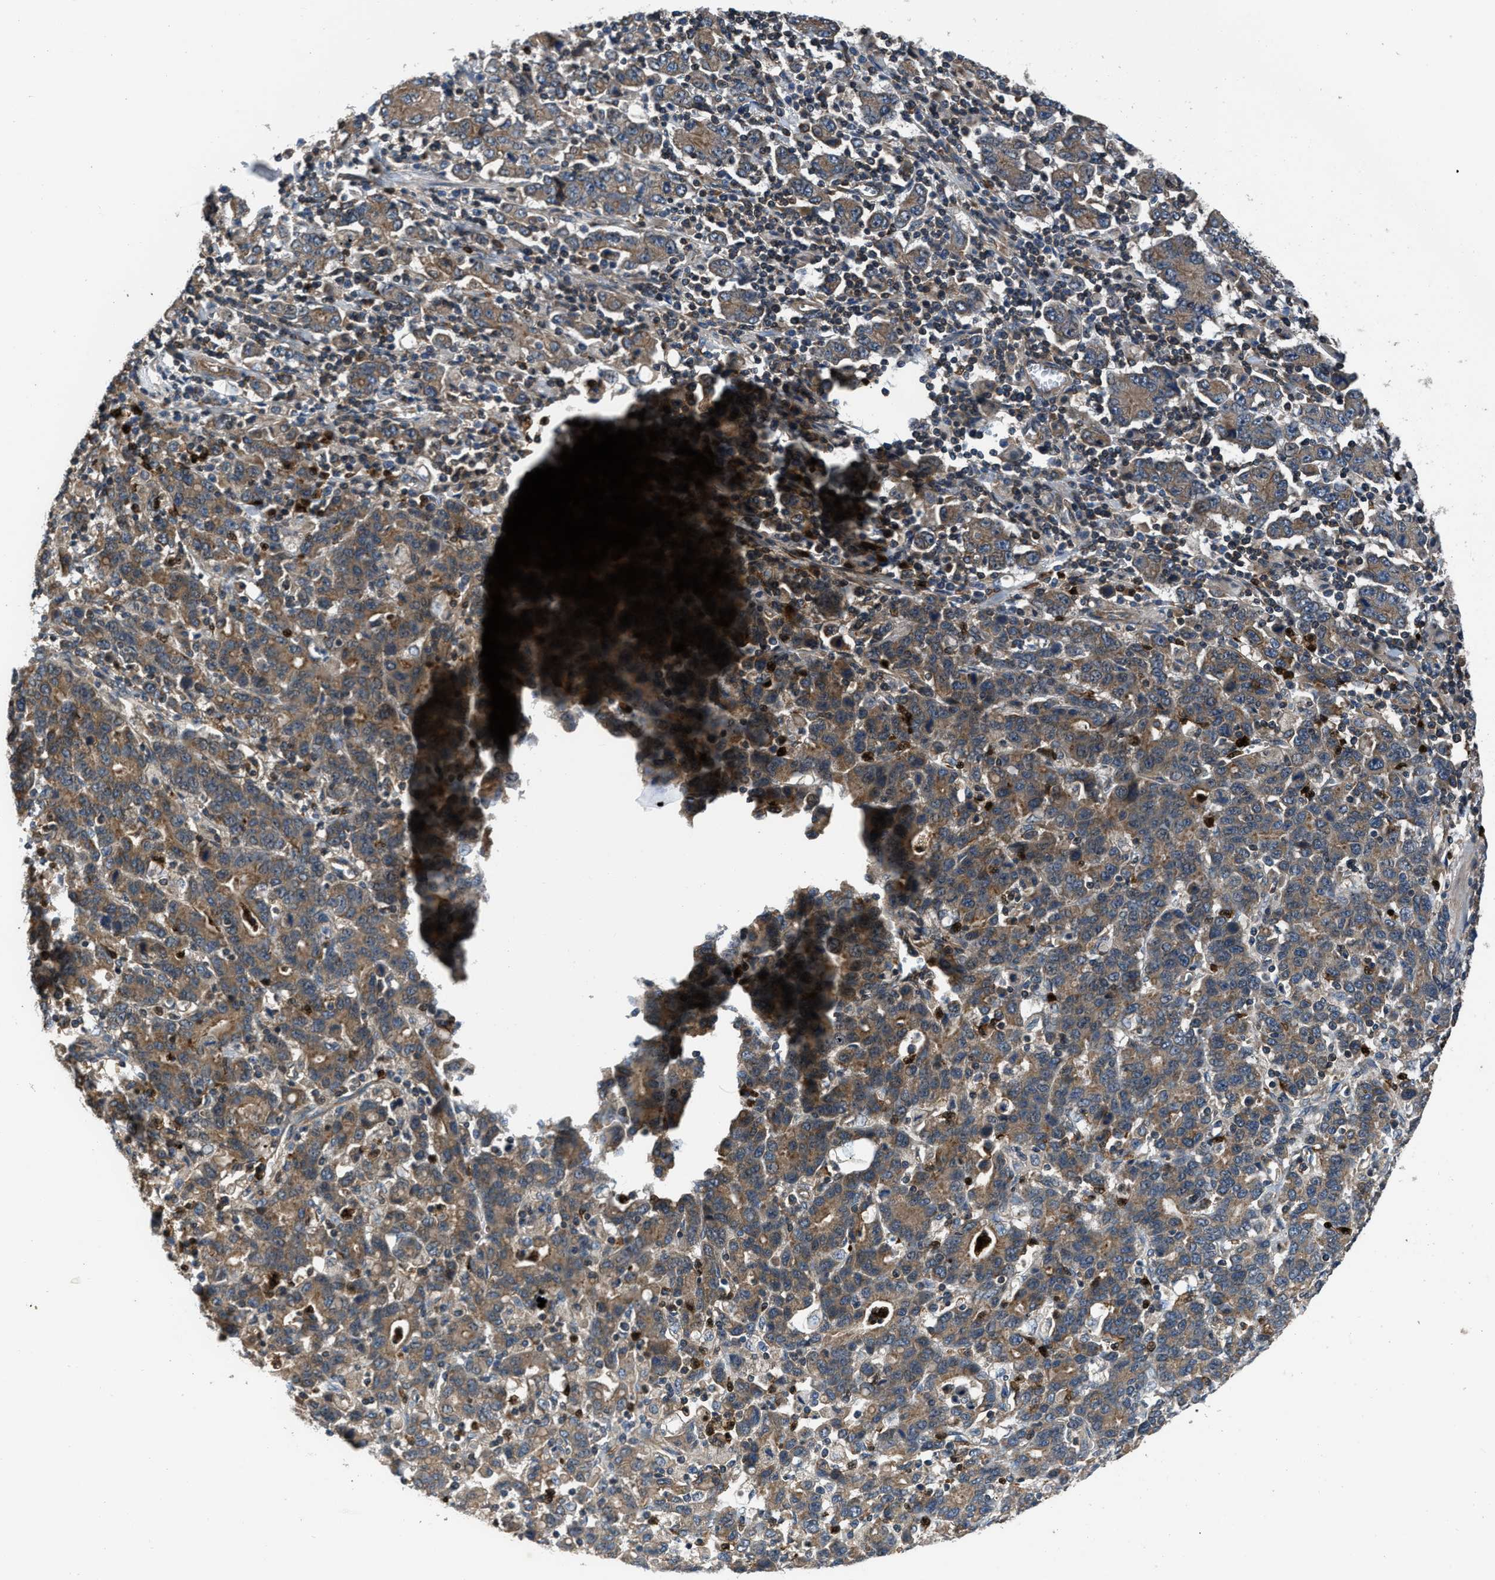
{"staining": {"intensity": "moderate", "quantity": ">75%", "location": "cytoplasmic/membranous"}, "tissue": "stomach cancer", "cell_type": "Tumor cells", "image_type": "cancer", "snomed": [{"axis": "morphology", "description": "Adenocarcinoma, NOS"}, {"axis": "topography", "description": "Stomach, upper"}], "caption": "The immunohistochemical stain shows moderate cytoplasmic/membranous expression in tumor cells of stomach adenocarcinoma tissue.", "gene": "USP25", "patient": {"sex": "male", "age": 69}}